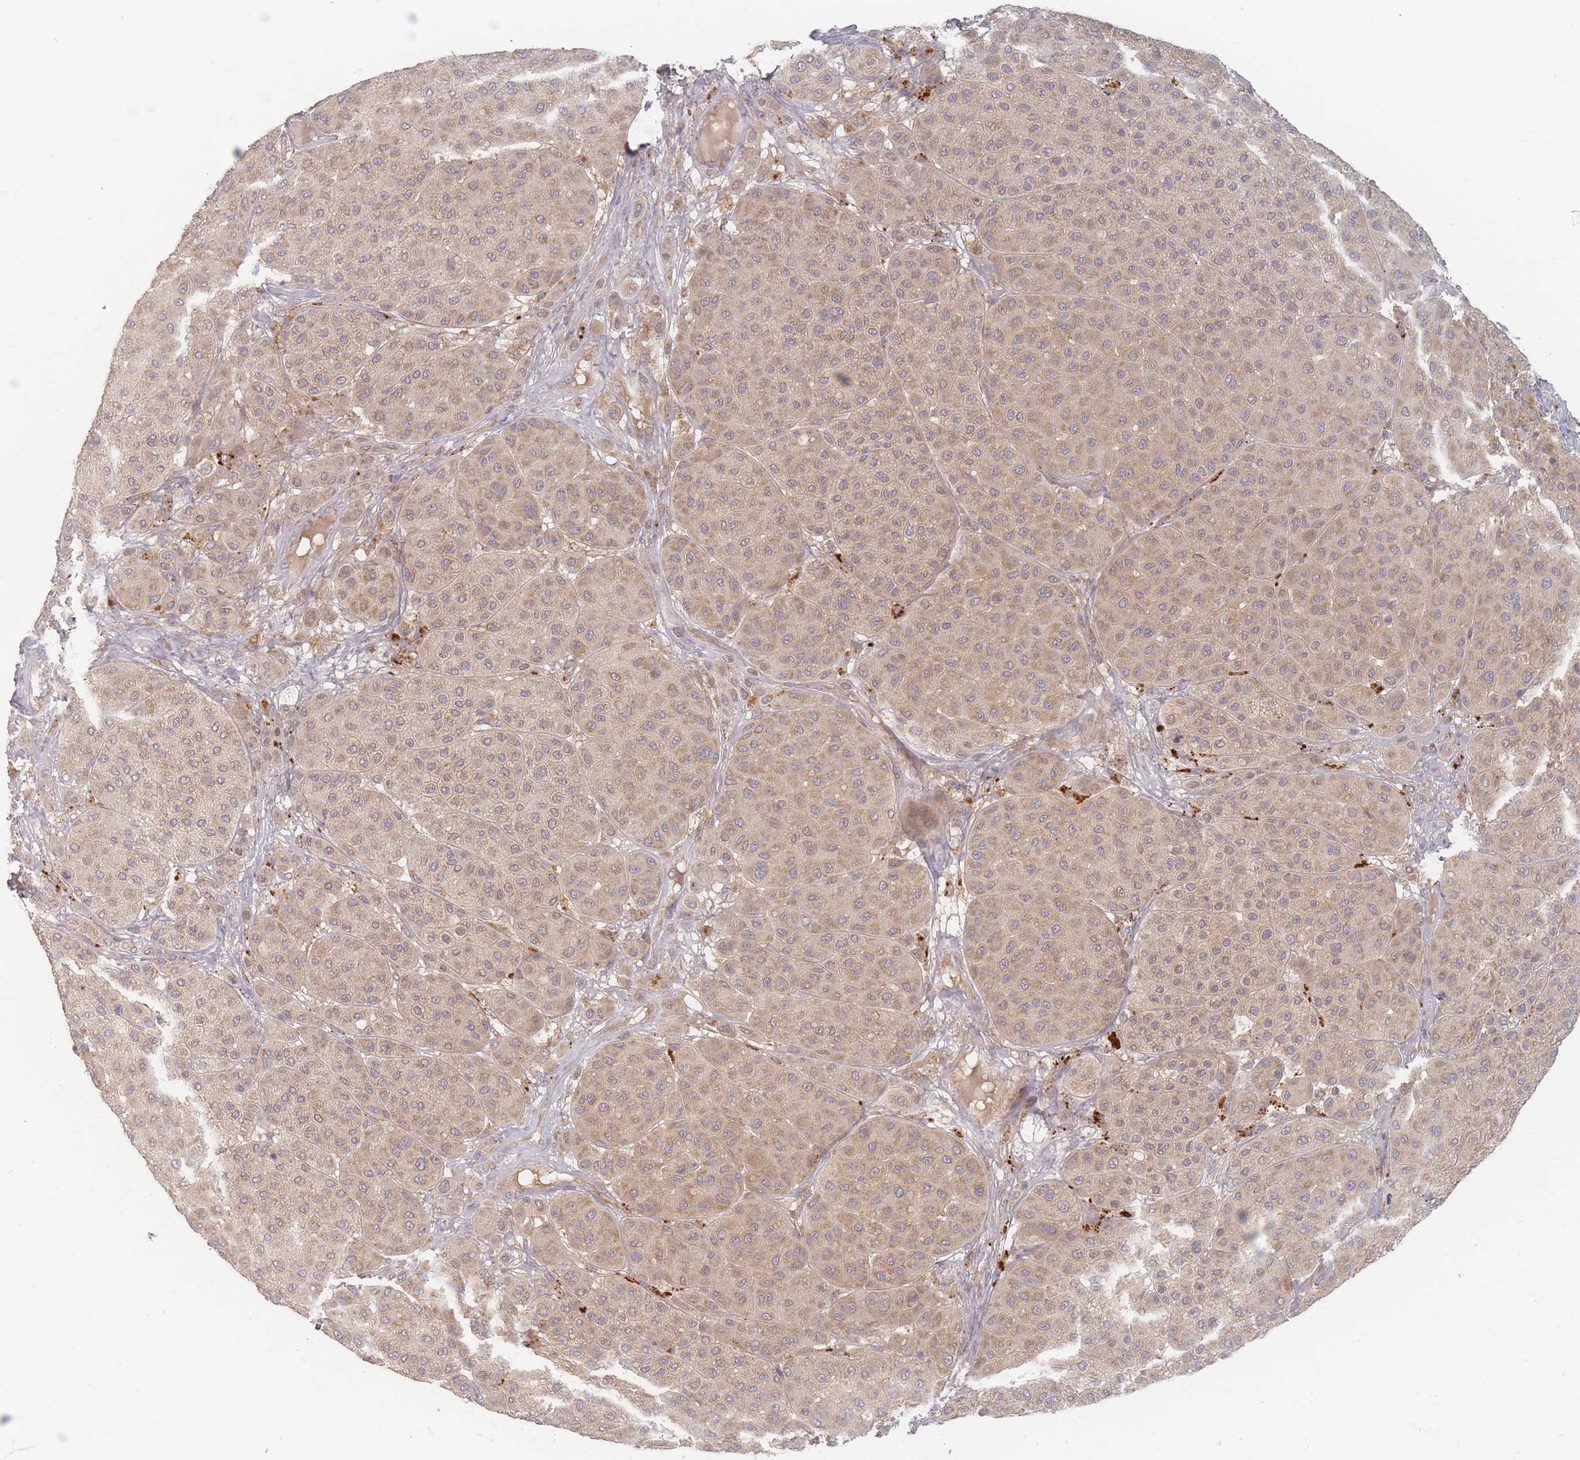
{"staining": {"intensity": "moderate", "quantity": ">75%", "location": "cytoplasmic/membranous"}, "tissue": "melanoma", "cell_type": "Tumor cells", "image_type": "cancer", "snomed": [{"axis": "morphology", "description": "Malignant melanoma, Metastatic site"}, {"axis": "topography", "description": "Smooth muscle"}], "caption": "Moderate cytoplasmic/membranous protein positivity is identified in about >75% of tumor cells in melanoma.", "gene": "SLC35F3", "patient": {"sex": "male", "age": 41}}